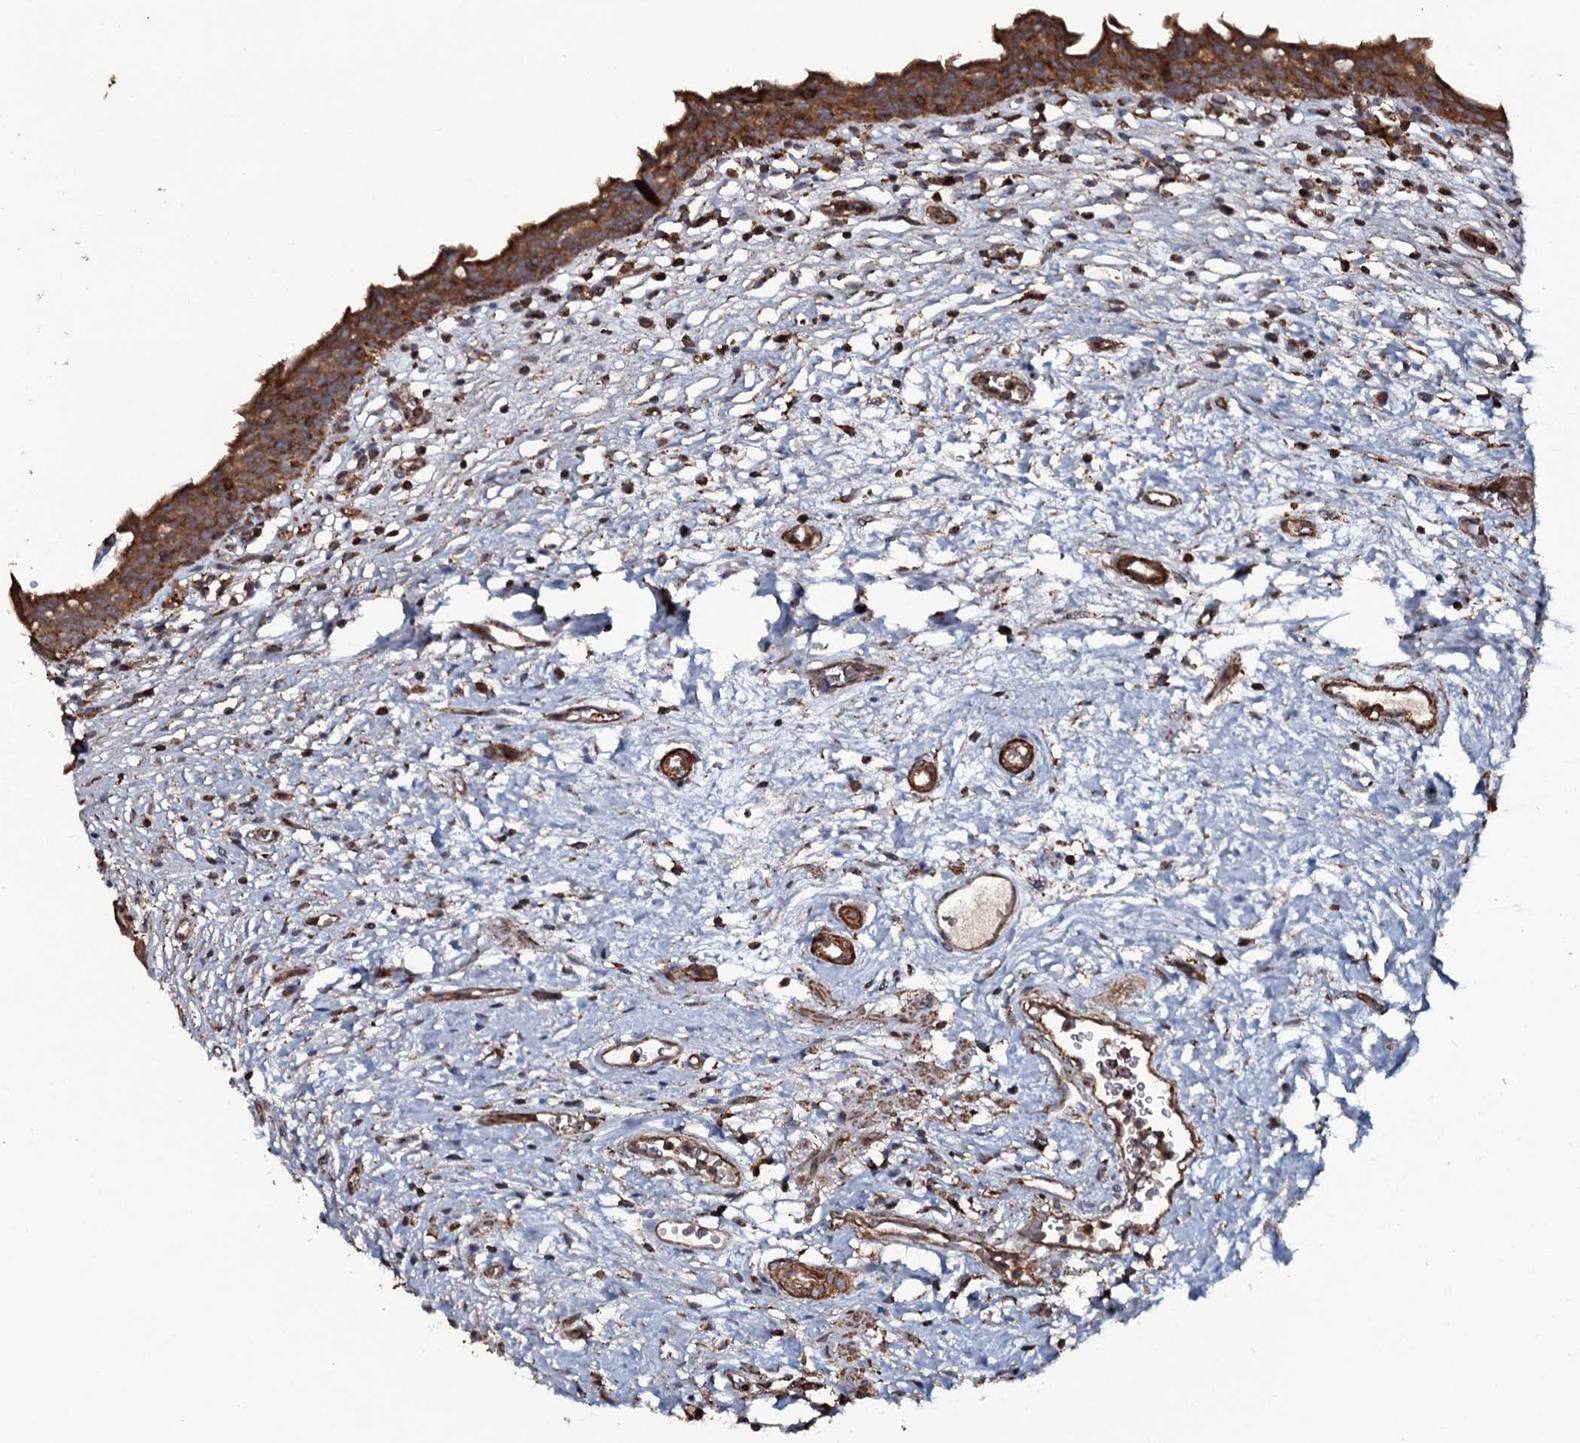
{"staining": {"intensity": "moderate", "quantity": ">75%", "location": "cytoplasmic/membranous"}, "tissue": "urinary bladder", "cell_type": "Urothelial cells", "image_type": "normal", "snomed": [{"axis": "morphology", "description": "Normal tissue, NOS"}, {"axis": "morphology", "description": "Inflammation, NOS"}, {"axis": "topography", "description": "Urinary bladder"}], "caption": "There is medium levels of moderate cytoplasmic/membranous positivity in urothelial cells of unremarkable urinary bladder, as demonstrated by immunohistochemical staining (brown color).", "gene": "VWA8", "patient": {"sex": "male", "age": 63}}